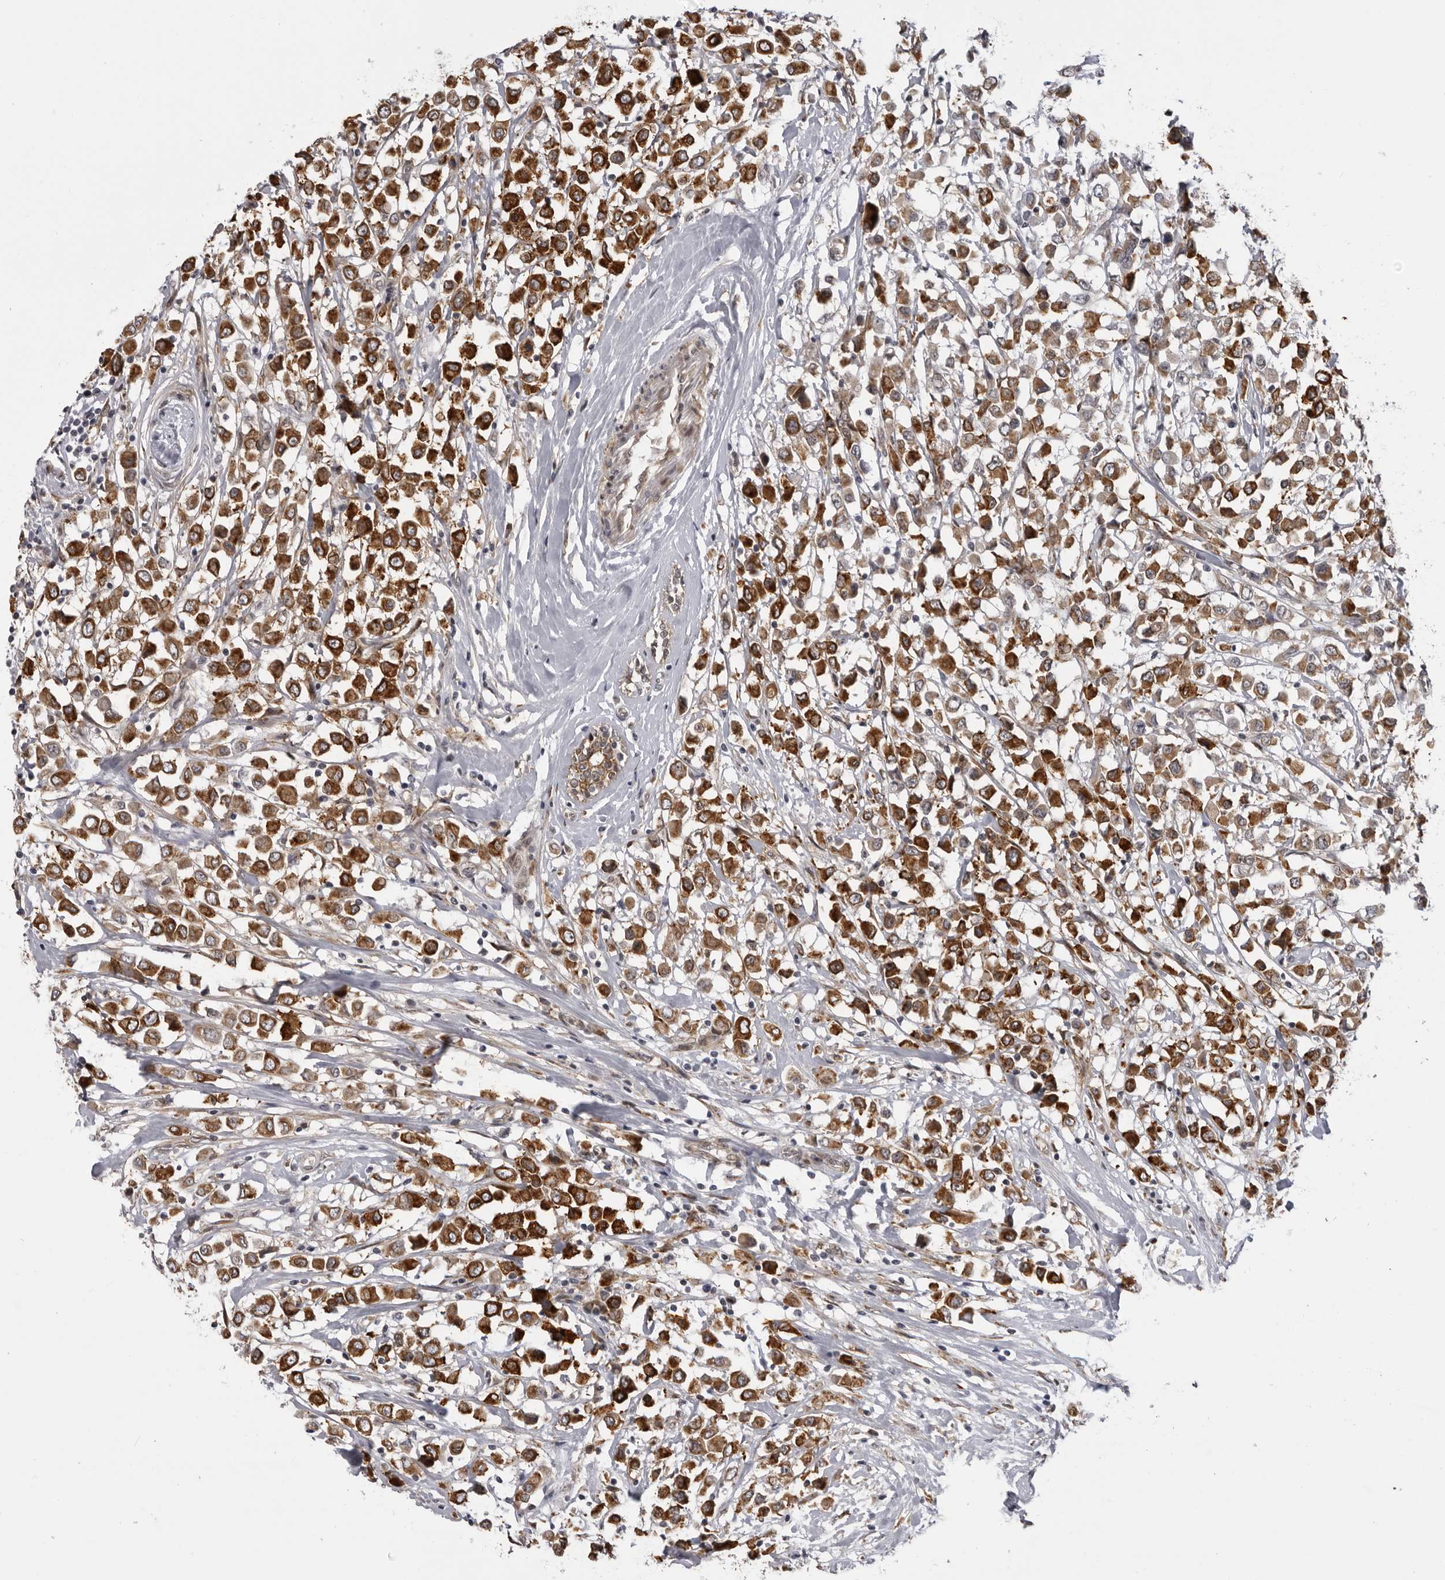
{"staining": {"intensity": "strong", "quantity": "25%-75%", "location": "cytoplasmic/membranous"}, "tissue": "breast cancer", "cell_type": "Tumor cells", "image_type": "cancer", "snomed": [{"axis": "morphology", "description": "Duct carcinoma"}, {"axis": "topography", "description": "Breast"}], "caption": "Immunohistochemistry (IHC) of human invasive ductal carcinoma (breast) displays high levels of strong cytoplasmic/membranous positivity in approximately 25%-75% of tumor cells.", "gene": "DNAH14", "patient": {"sex": "female", "age": 61}}